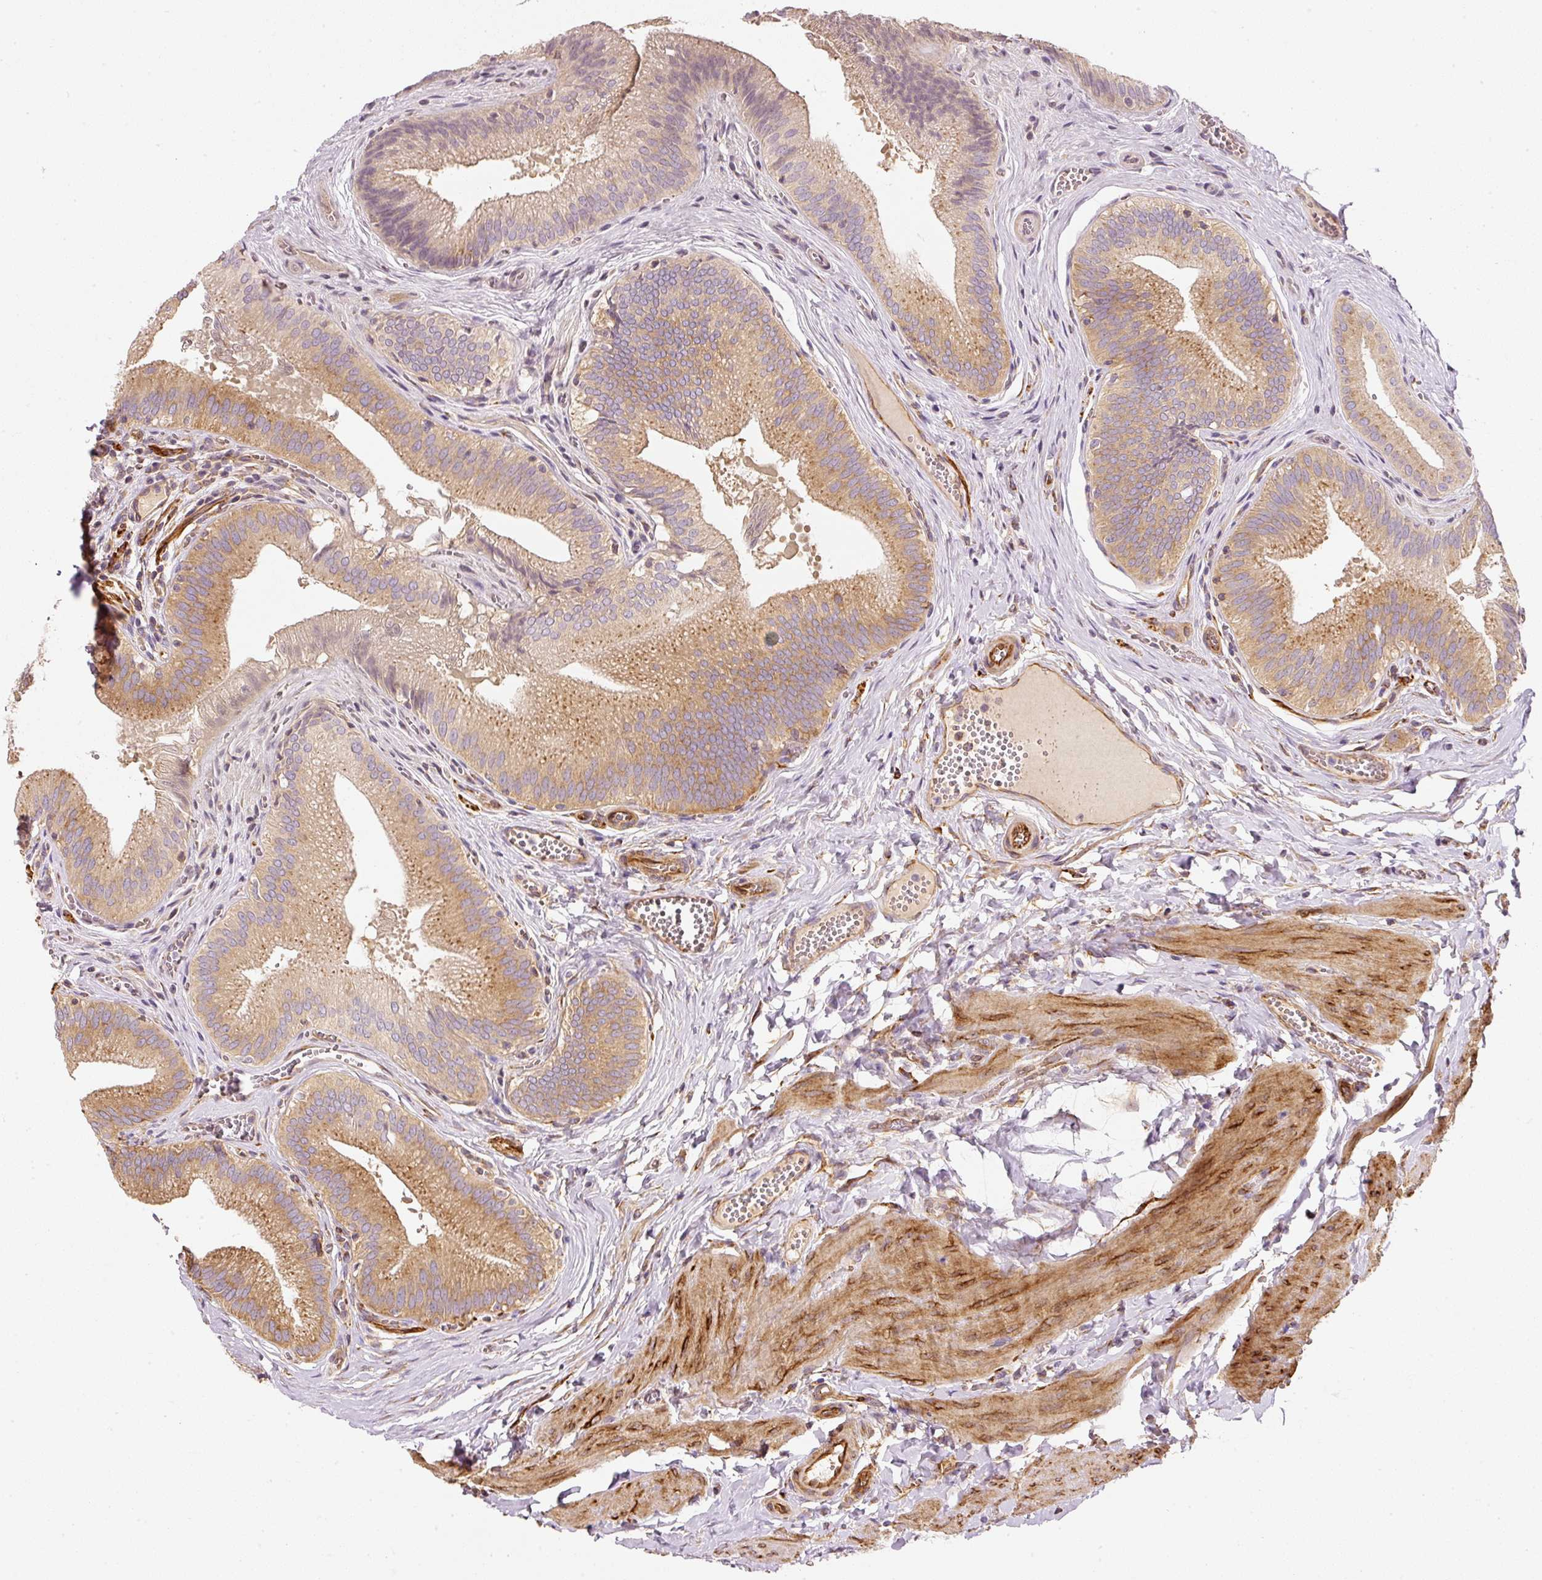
{"staining": {"intensity": "moderate", "quantity": ">75%", "location": "cytoplasmic/membranous"}, "tissue": "gallbladder", "cell_type": "Glandular cells", "image_type": "normal", "snomed": [{"axis": "morphology", "description": "Normal tissue, NOS"}, {"axis": "topography", "description": "Gallbladder"}], "caption": "IHC (DAB) staining of benign gallbladder displays moderate cytoplasmic/membranous protein positivity in about >75% of glandular cells.", "gene": "RNF167", "patient": {"sex": "male", "age": 17}}